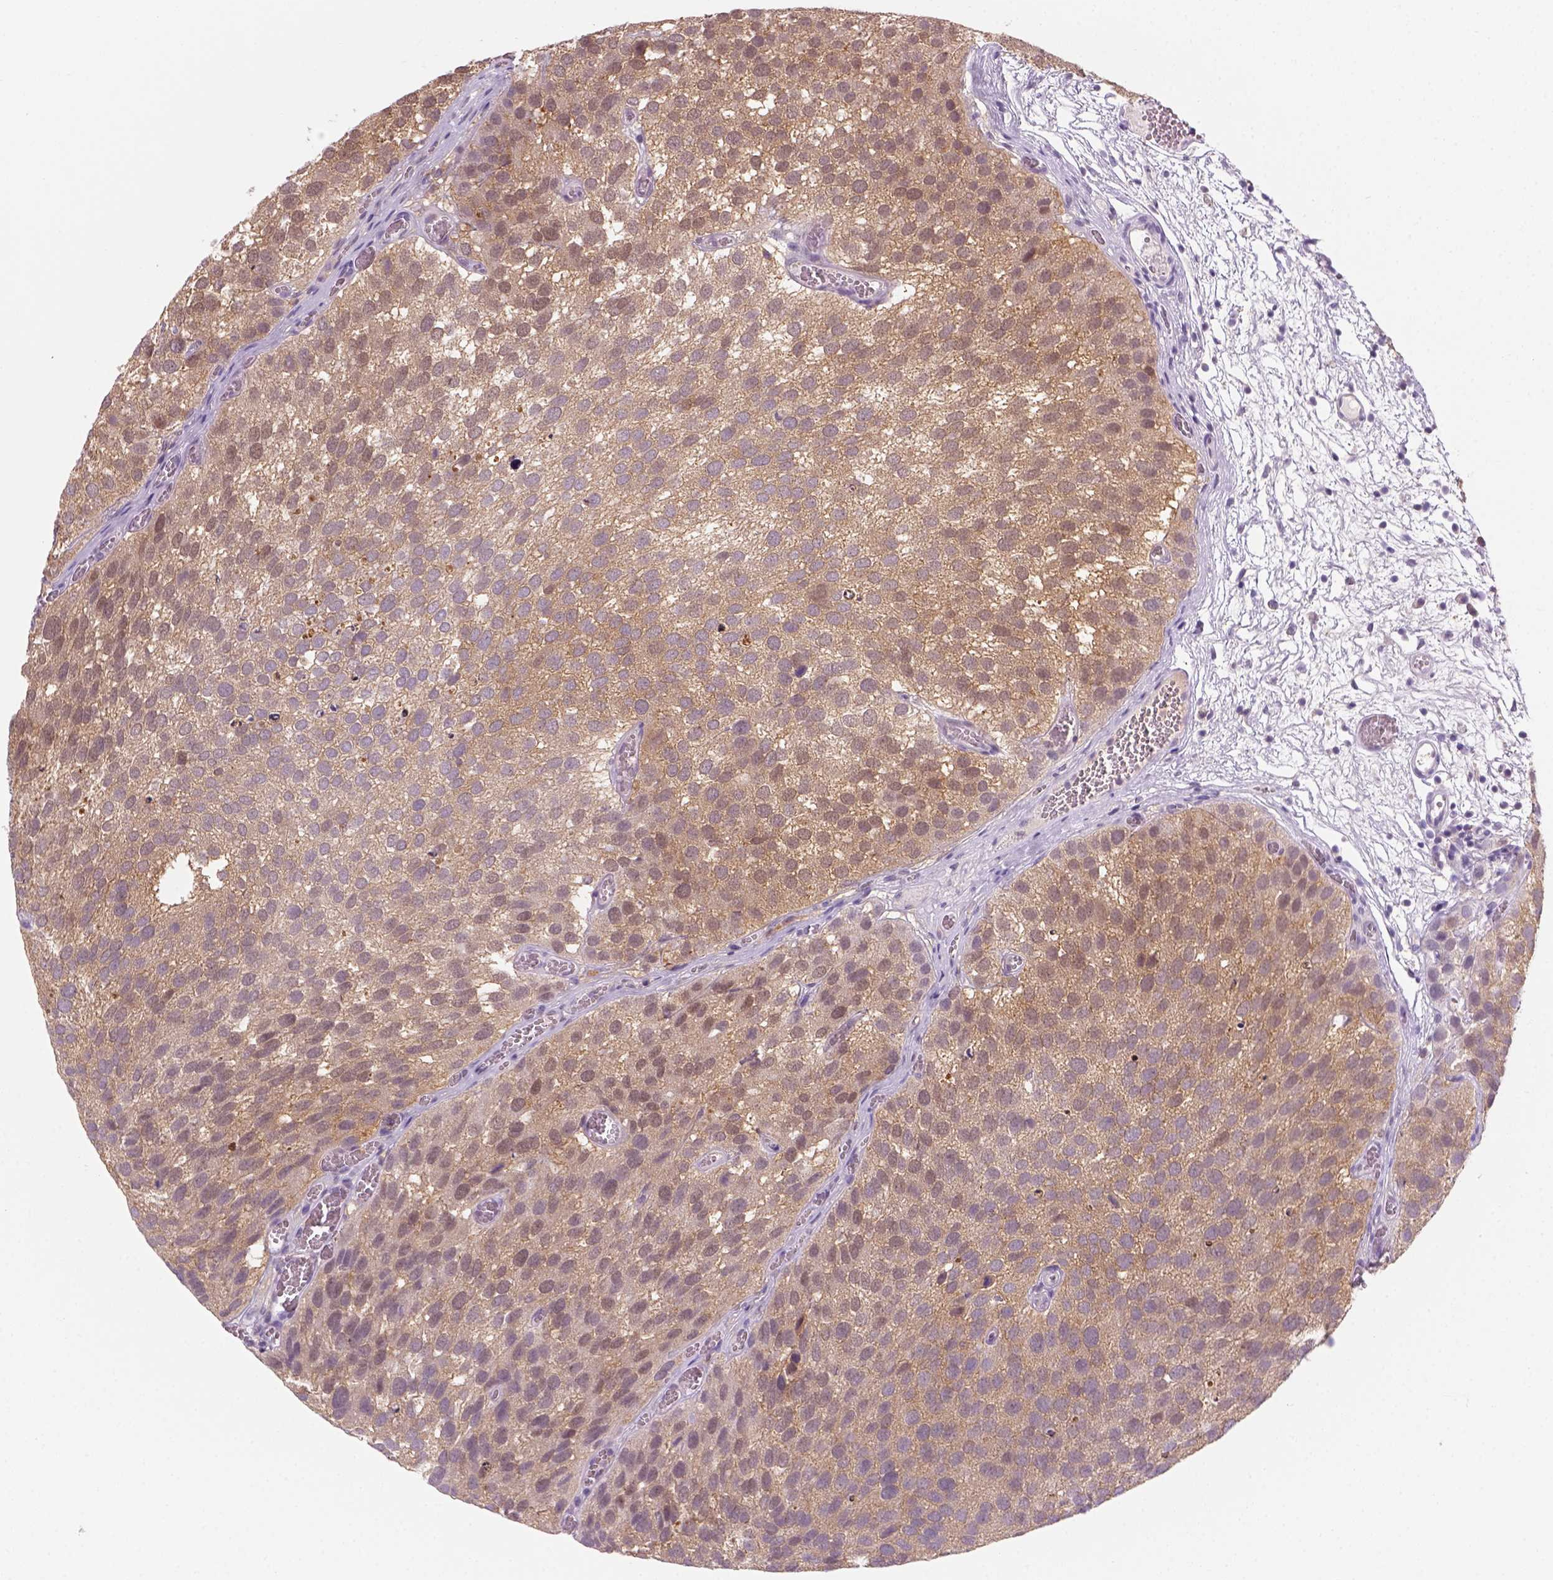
{"staining": {"intensity": "moderate", "quantity": ">75%", "location": "cytoplasmic/membranous"}, "tissue": "urothelial cancer", "cell_type": "Tumor cells", "image_type": "cancer", "snomed": [{"axis": "morphology", "description": "Urothelial carcinoma, Low grade"}, {"axis": "topography", "description": "Urinary bladder"}], "caption": "Immunohistochemistry (IHC) (DAB (3,3'-diaminobenzidine)) staining of human urothelial cancer shows moderate cytoplasmic/membranous protein positivity in approximately >75% of tumor cells.", "gene": "GOT1", "patient": {"sex": "female", "age": 69}}